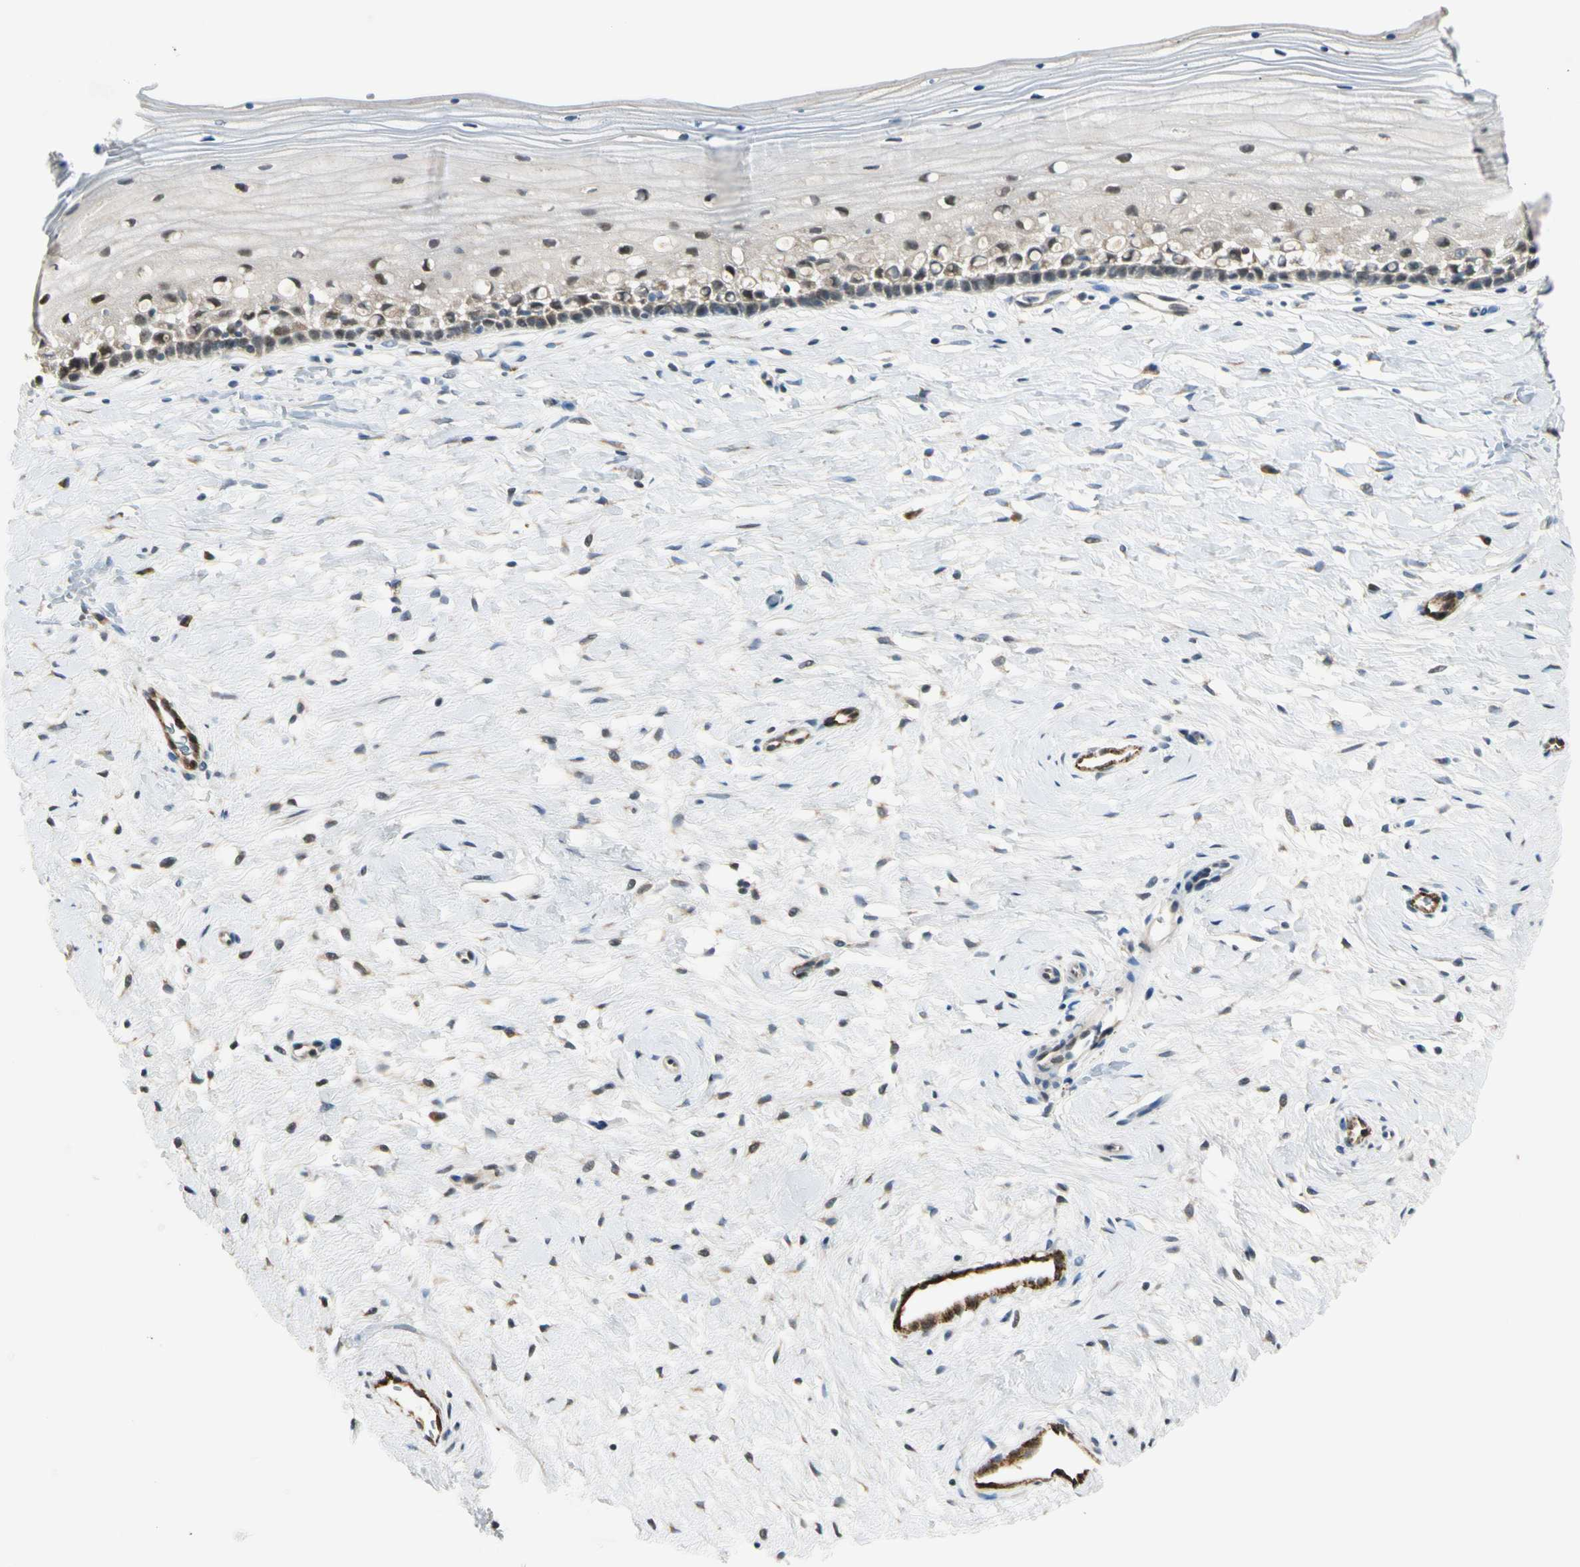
{"staining": {"intensity": "weak", "quantity": "25%-75%", "location": "cytoplasmic/membranous,nuclear"}, "tissue": "cervix", "cell_type": "Glandular cells", "image_type": "normal", "snomed": [{"axis": "morphology", "description": "Normal tissue, NOS"}, {"axis": "topography", "description": "Cervix"}], "caption": "Immunohistochemical staining of unremarkable cervix exhibits 25%-75% levels of weak cytoplasmic/membranous,nuclear protein positivity in about 25%-75% of glandular cells.", "gene": "NPDC1", "patient": {"sex": "female", "age": 39}}